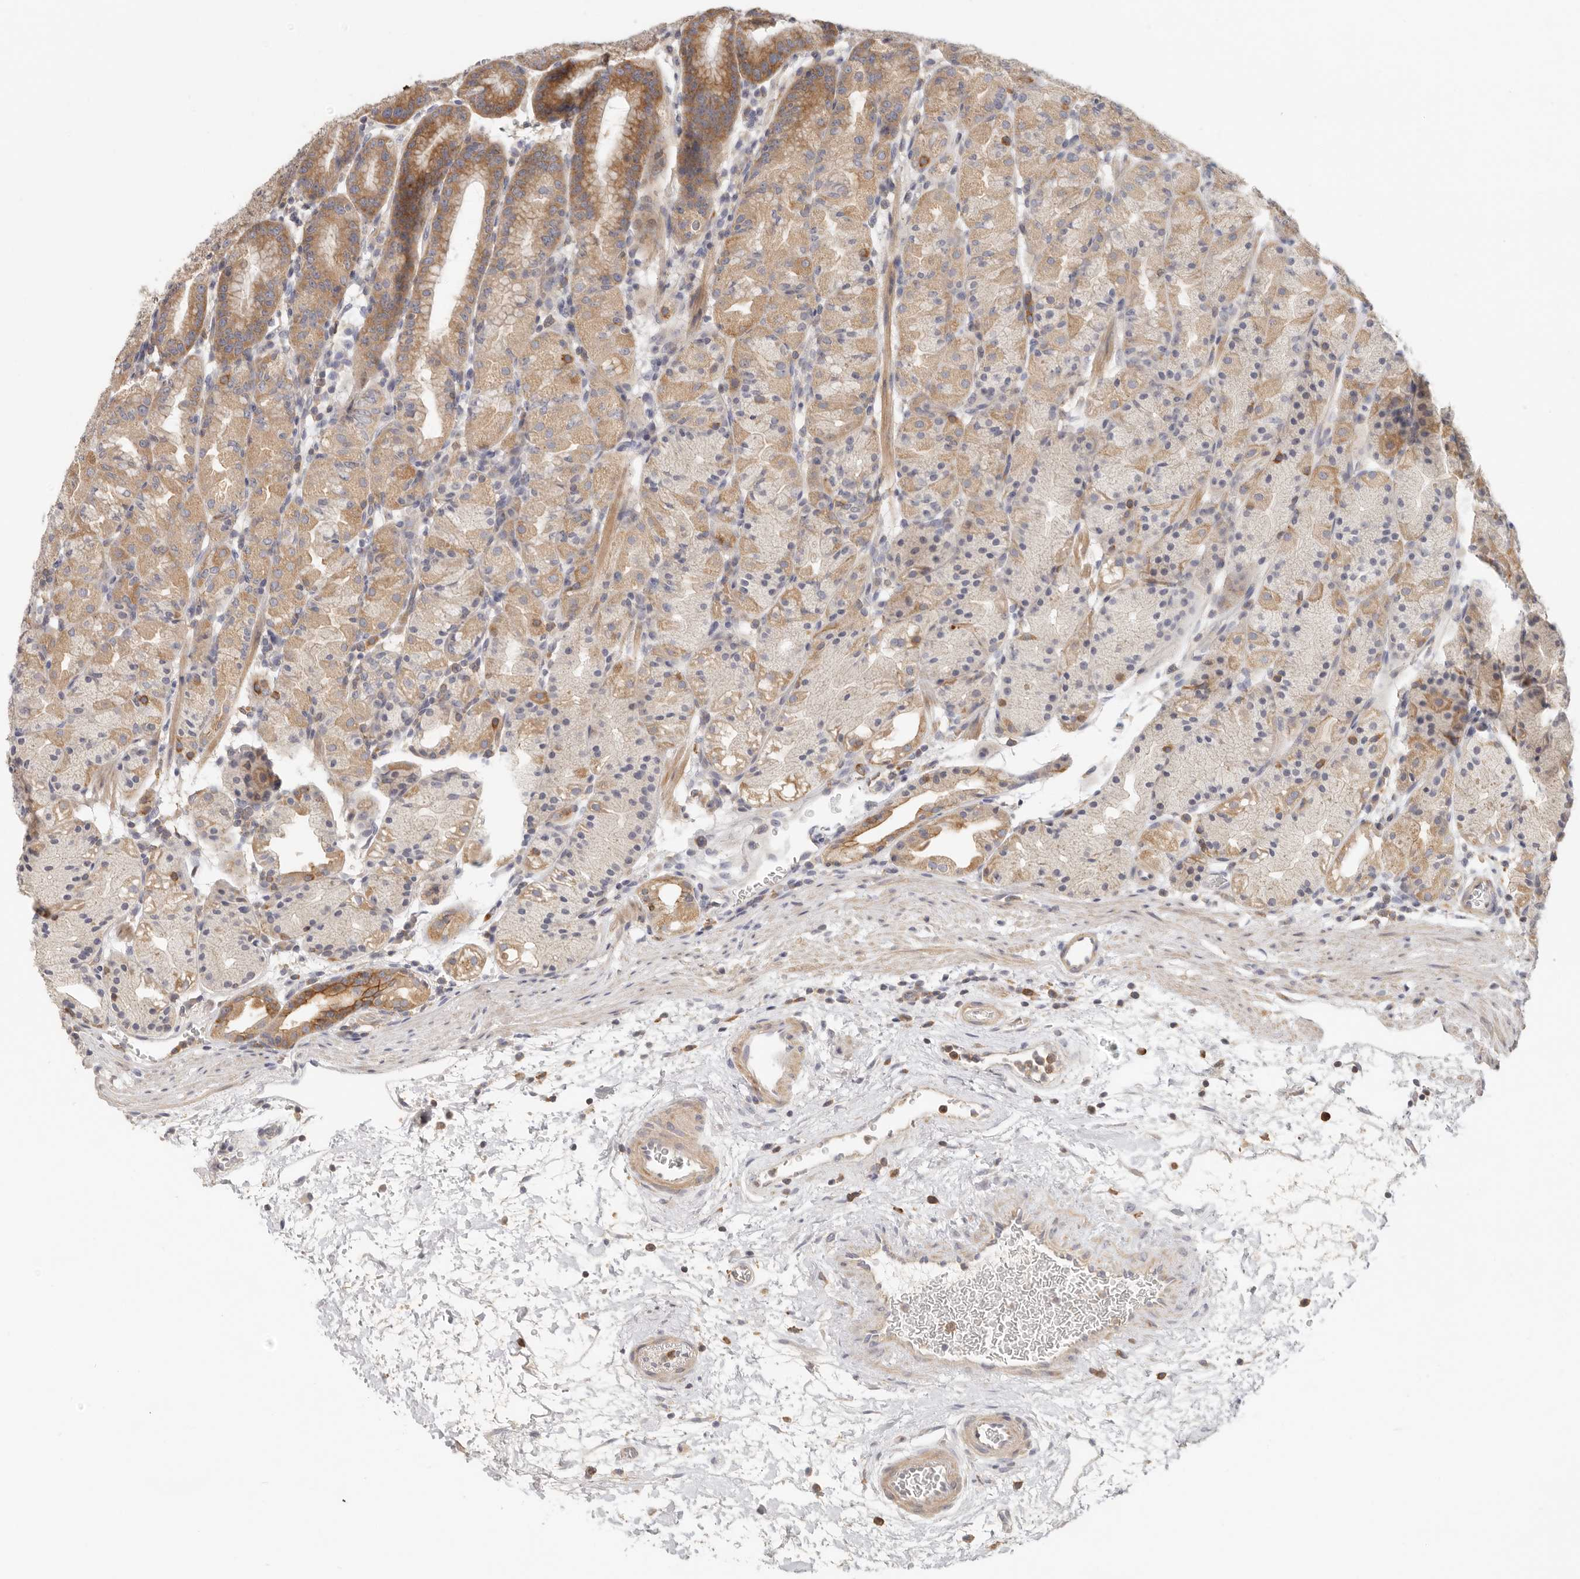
{"staining": {"intensity": "moderate", "quantity": "25%-75%", "location": "cytoplasmic/membranous"}, "tissue": "stomach", "cell_type": "Glandular cells", "image_type": "normal", "snomed": [{"axis": "morphology", "description": "Normal tissue, NOS"}, {"axis": "topography", "description": "Stomach, upper"}], "caption": "The histopathology image shows staining of benign stomach, revealing moderate cytoplasmic/membranous protein staining (brown color) within glandular cells.", "gene": "ANXA9", "patient": {"sex": "male", "age": 48}}